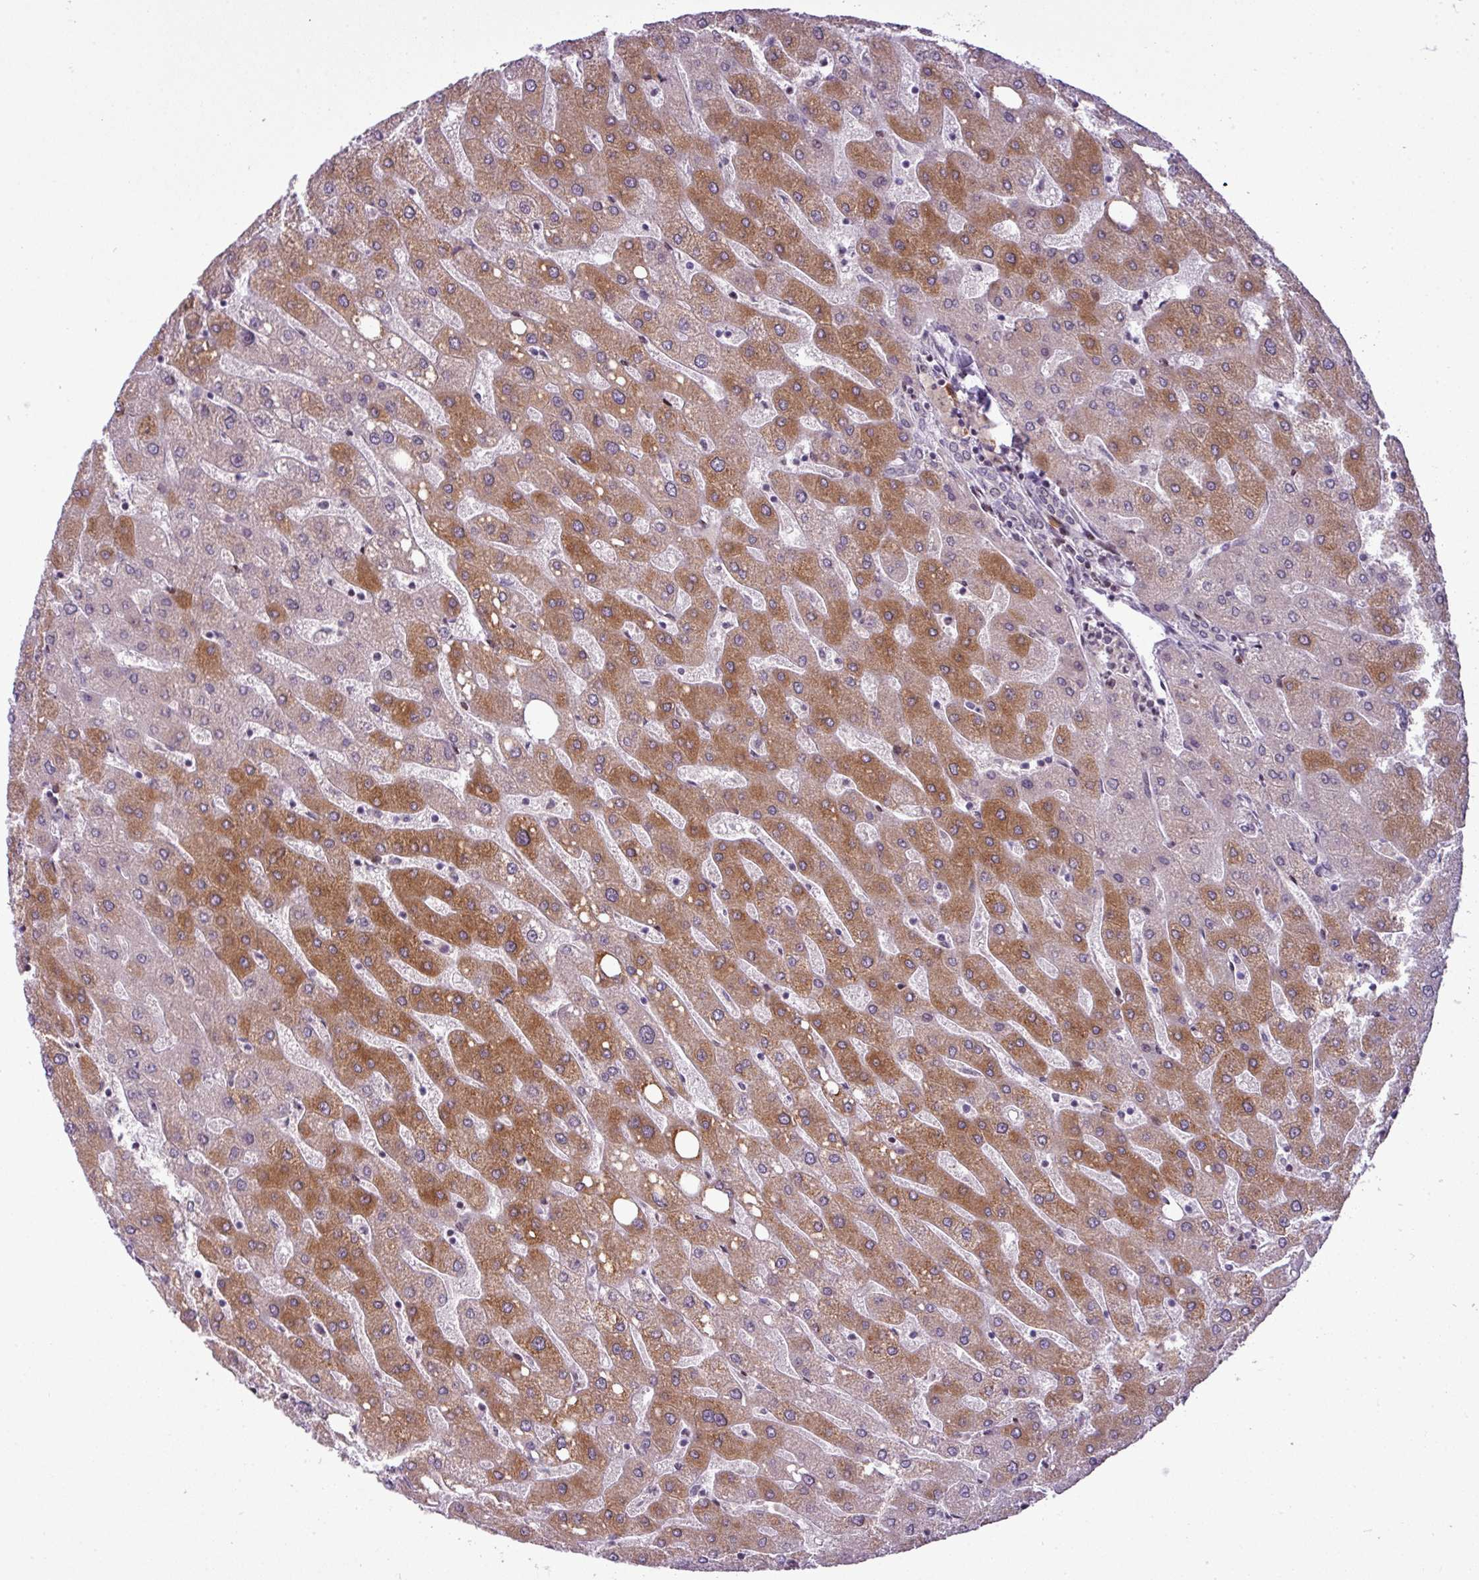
{"staining": {"intensity": "negative", "quantity": "none", "location": "none"}, "tissue": "liver", "cell_type": "Cholangiocytes", "image_type": "normal", "snomed": [{"axis": "morphology", "description": "Normal tissue, NOS"}, {"axis": "topography", "description": "Liver"}], "caption": "High magnification brightfield microscopy of benign liver stained with DAB (brown) and counterstained with hematoxylin (blue): cholangiocytes show no significant staining. (DAB (3,3'-diaminobenzidine) immunohistochemistry (IHC) with hematoxylin counter stain).", "gene": "SLC66A2", "patient": {"sex": "male", "age": 67}}